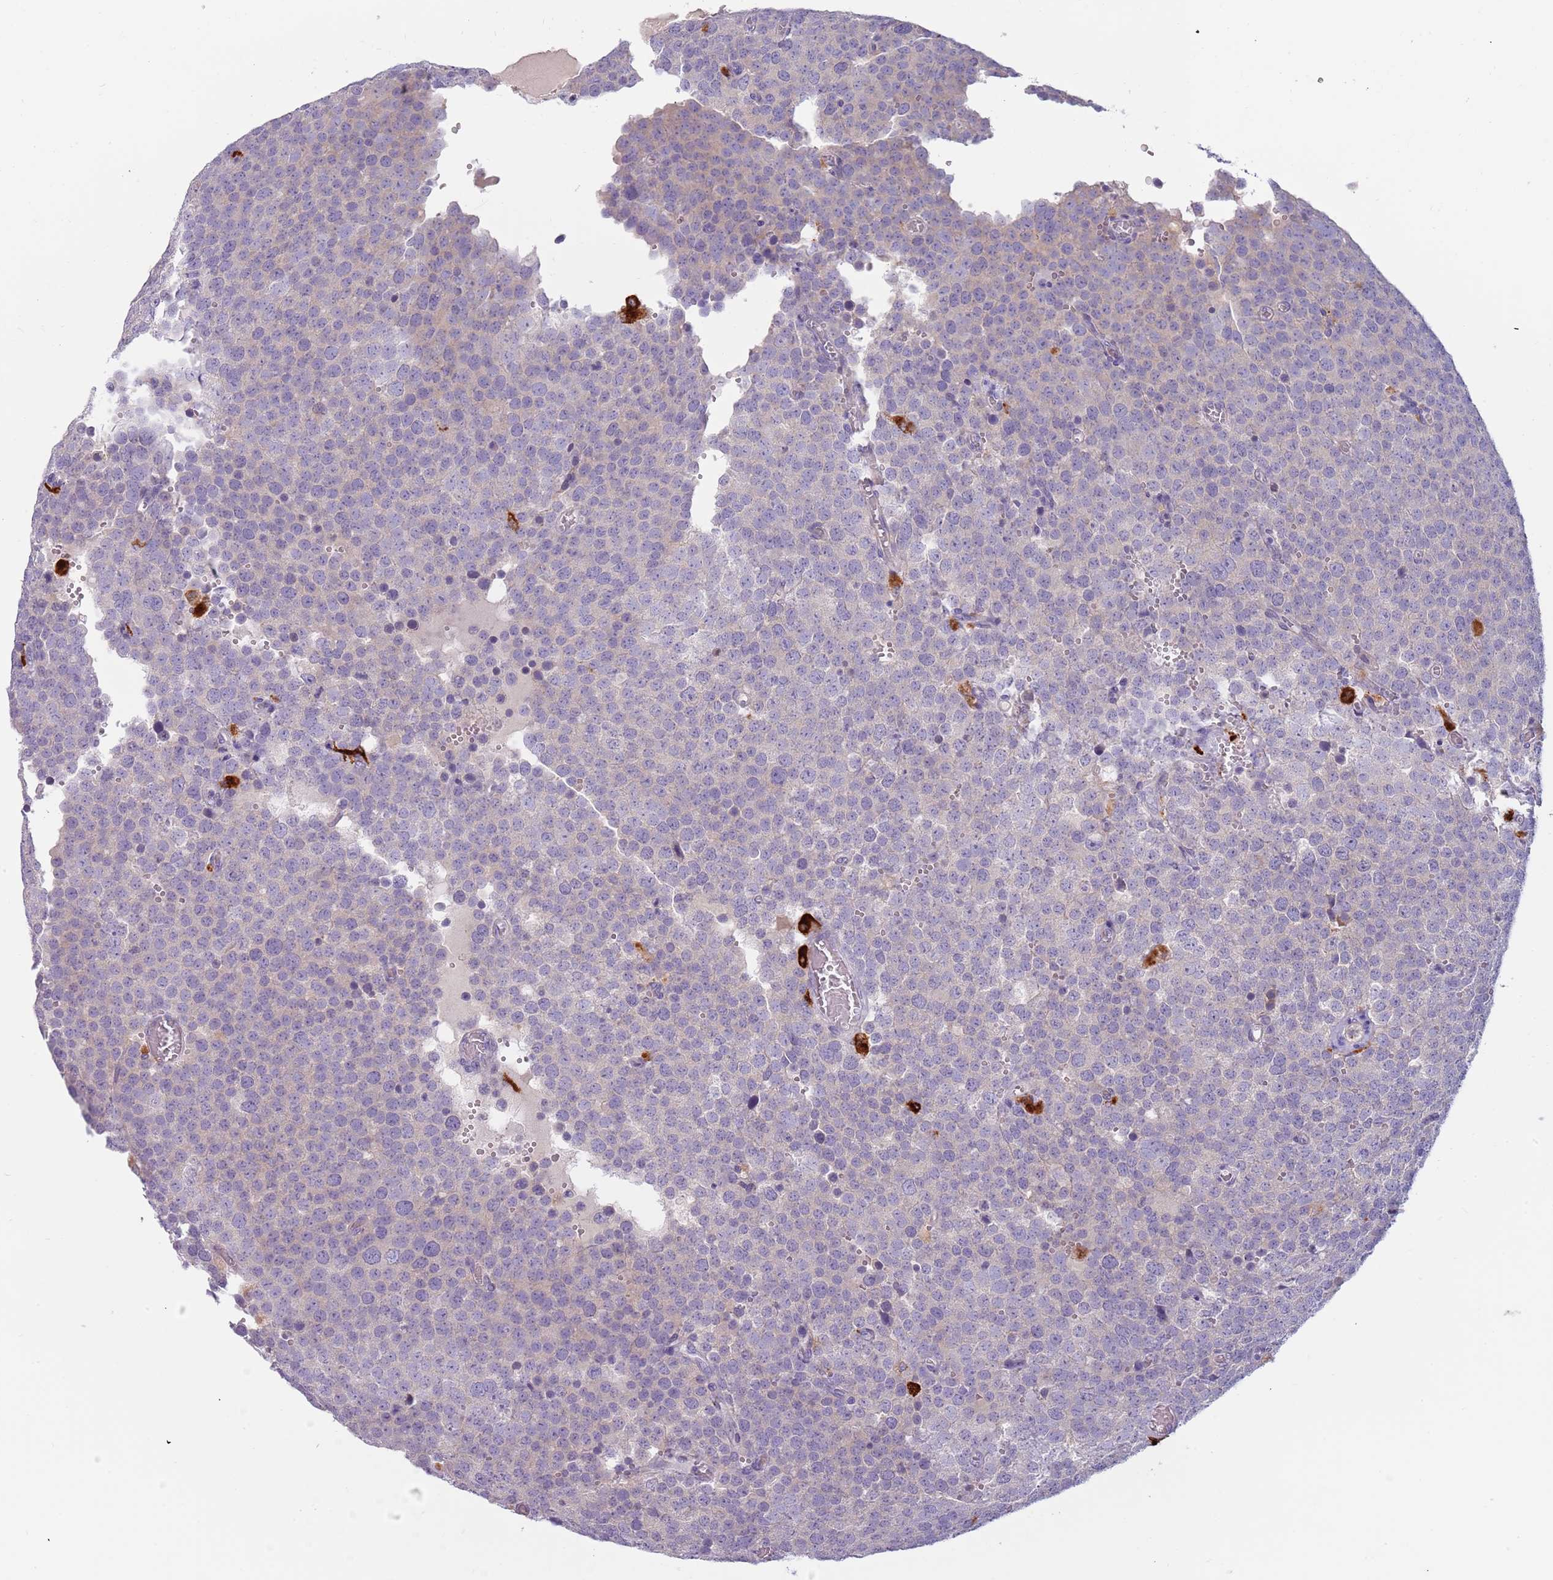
{"staining": {"intensity": "negative", "quantity": "none", "location": "none"}, "tissue": "testis cancer", "cell_type": "Tumor cells", "image_type": "cancer", "snomed": [{"axis": "morphology", "description": "Normal tissue, NOS"}, {"axis": "morphology", "description": "Seminoma, NOS"}, {"axis": "topography", "description": "Testis"}], "caption": "Tumor cells show no significant protein positivity in testis cancer. The staining was performed using DAB (3,3'-diaminobenzidine) to visualize the protein expression in brown, while the nuclei were stained in blue with hematoxylin (Magnification: 20x).", "gene": "NWD2", "patient": {"sex": "male", "age": 71}}